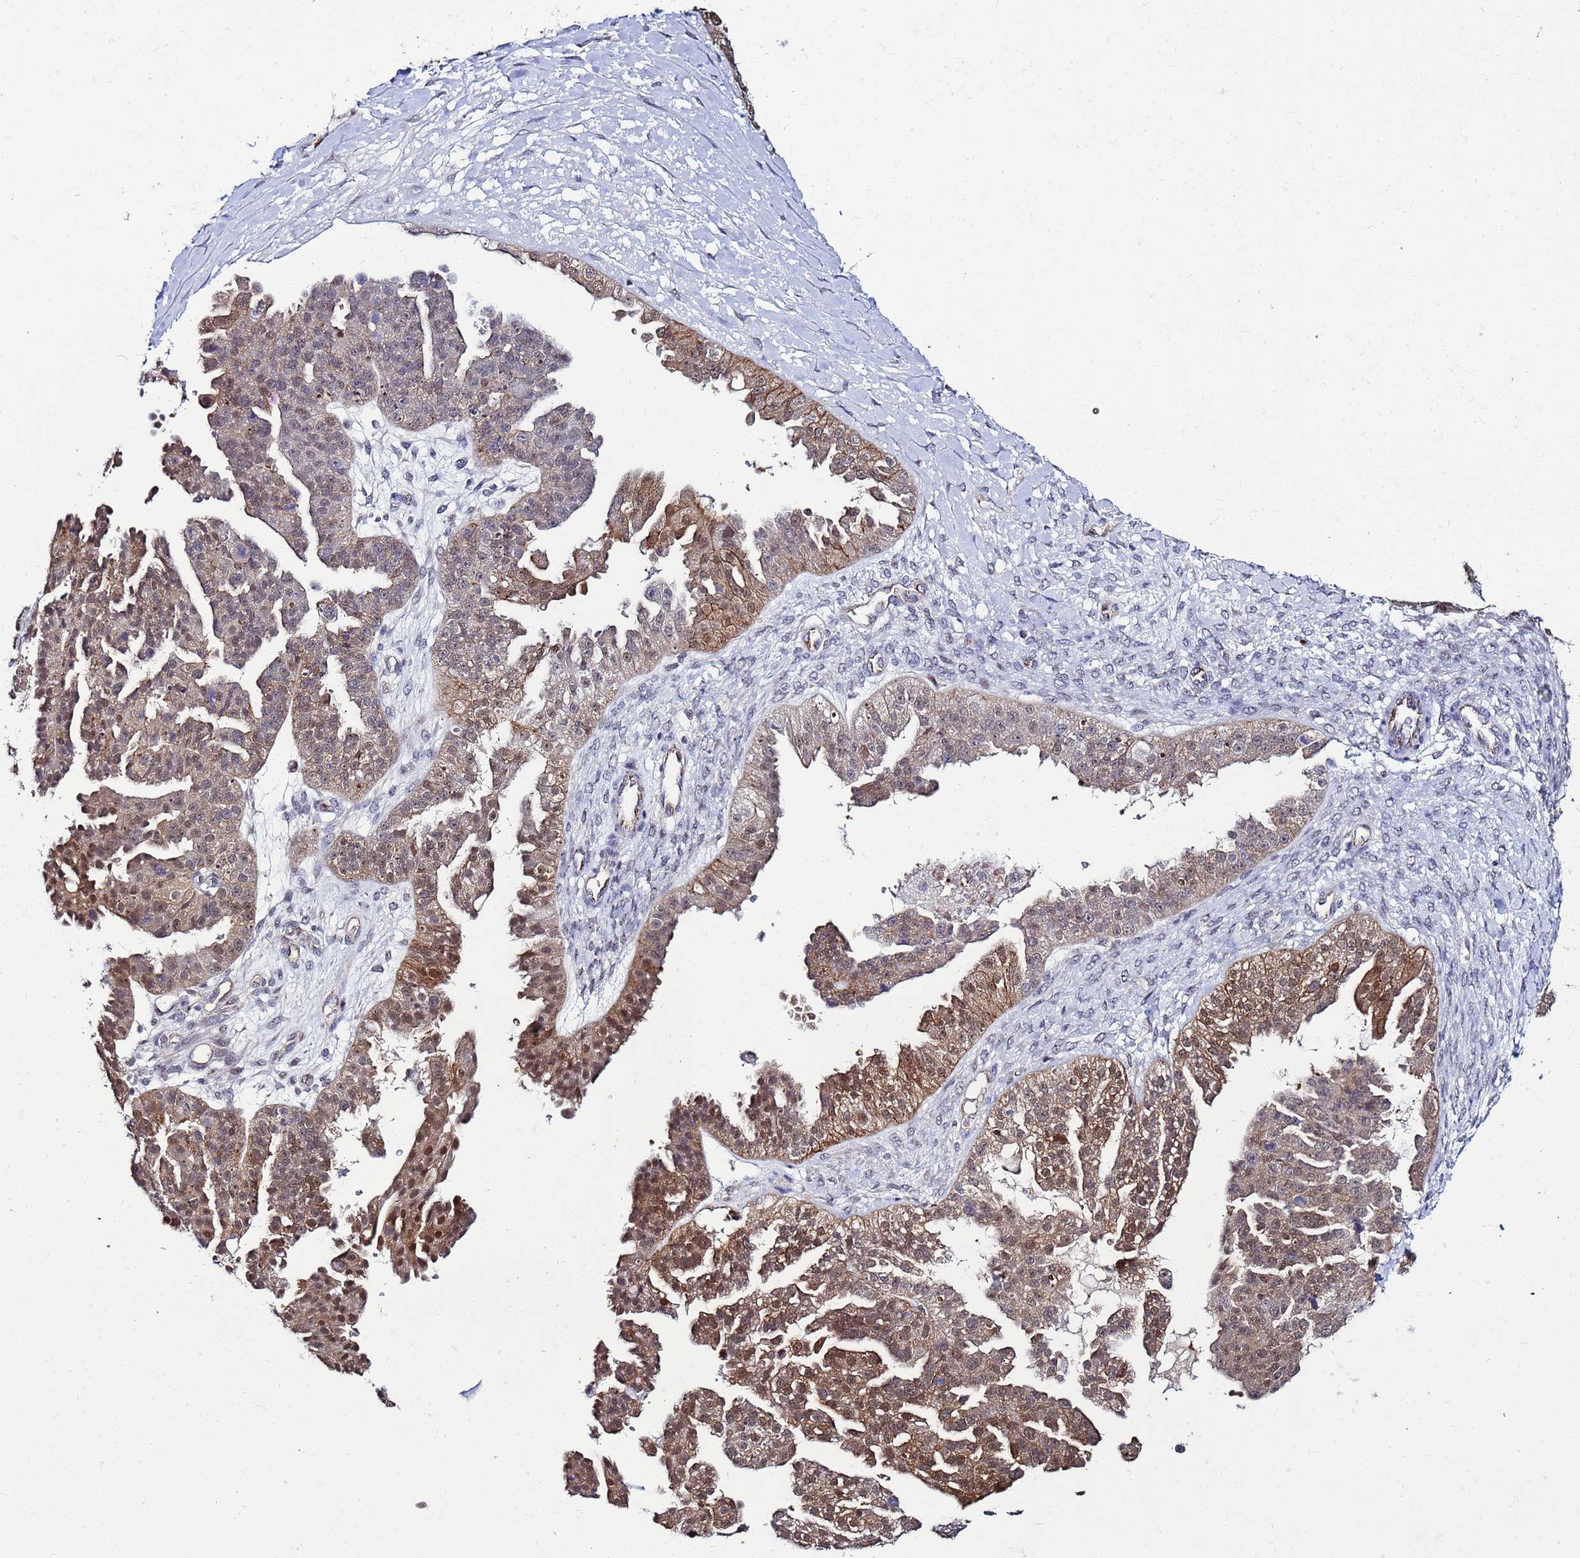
{"staining": {"intensity": "moderate", "quantity": ">75%", "location": "cytoplasmic/membranous,nuclear"}, "tissue": "ovarian cancer", "cell_type": "Tumor cells", "image_type": "cancer", "snomed": [{"axis": "morphology", "description": "Cystadenocarcinoma, serous, NOS"}, {"axis": "topography", "description": "Ovary"}], "caption": "Immunohistochemical staining of ovarian serous cystadenocarcinoma exhibits moderate cytoplasmic/membranous and nuclear protein positivity in about >75% of tumor cells.", "gene": "SLC25A37", "patient": {"sex": "female", "age": 58}}